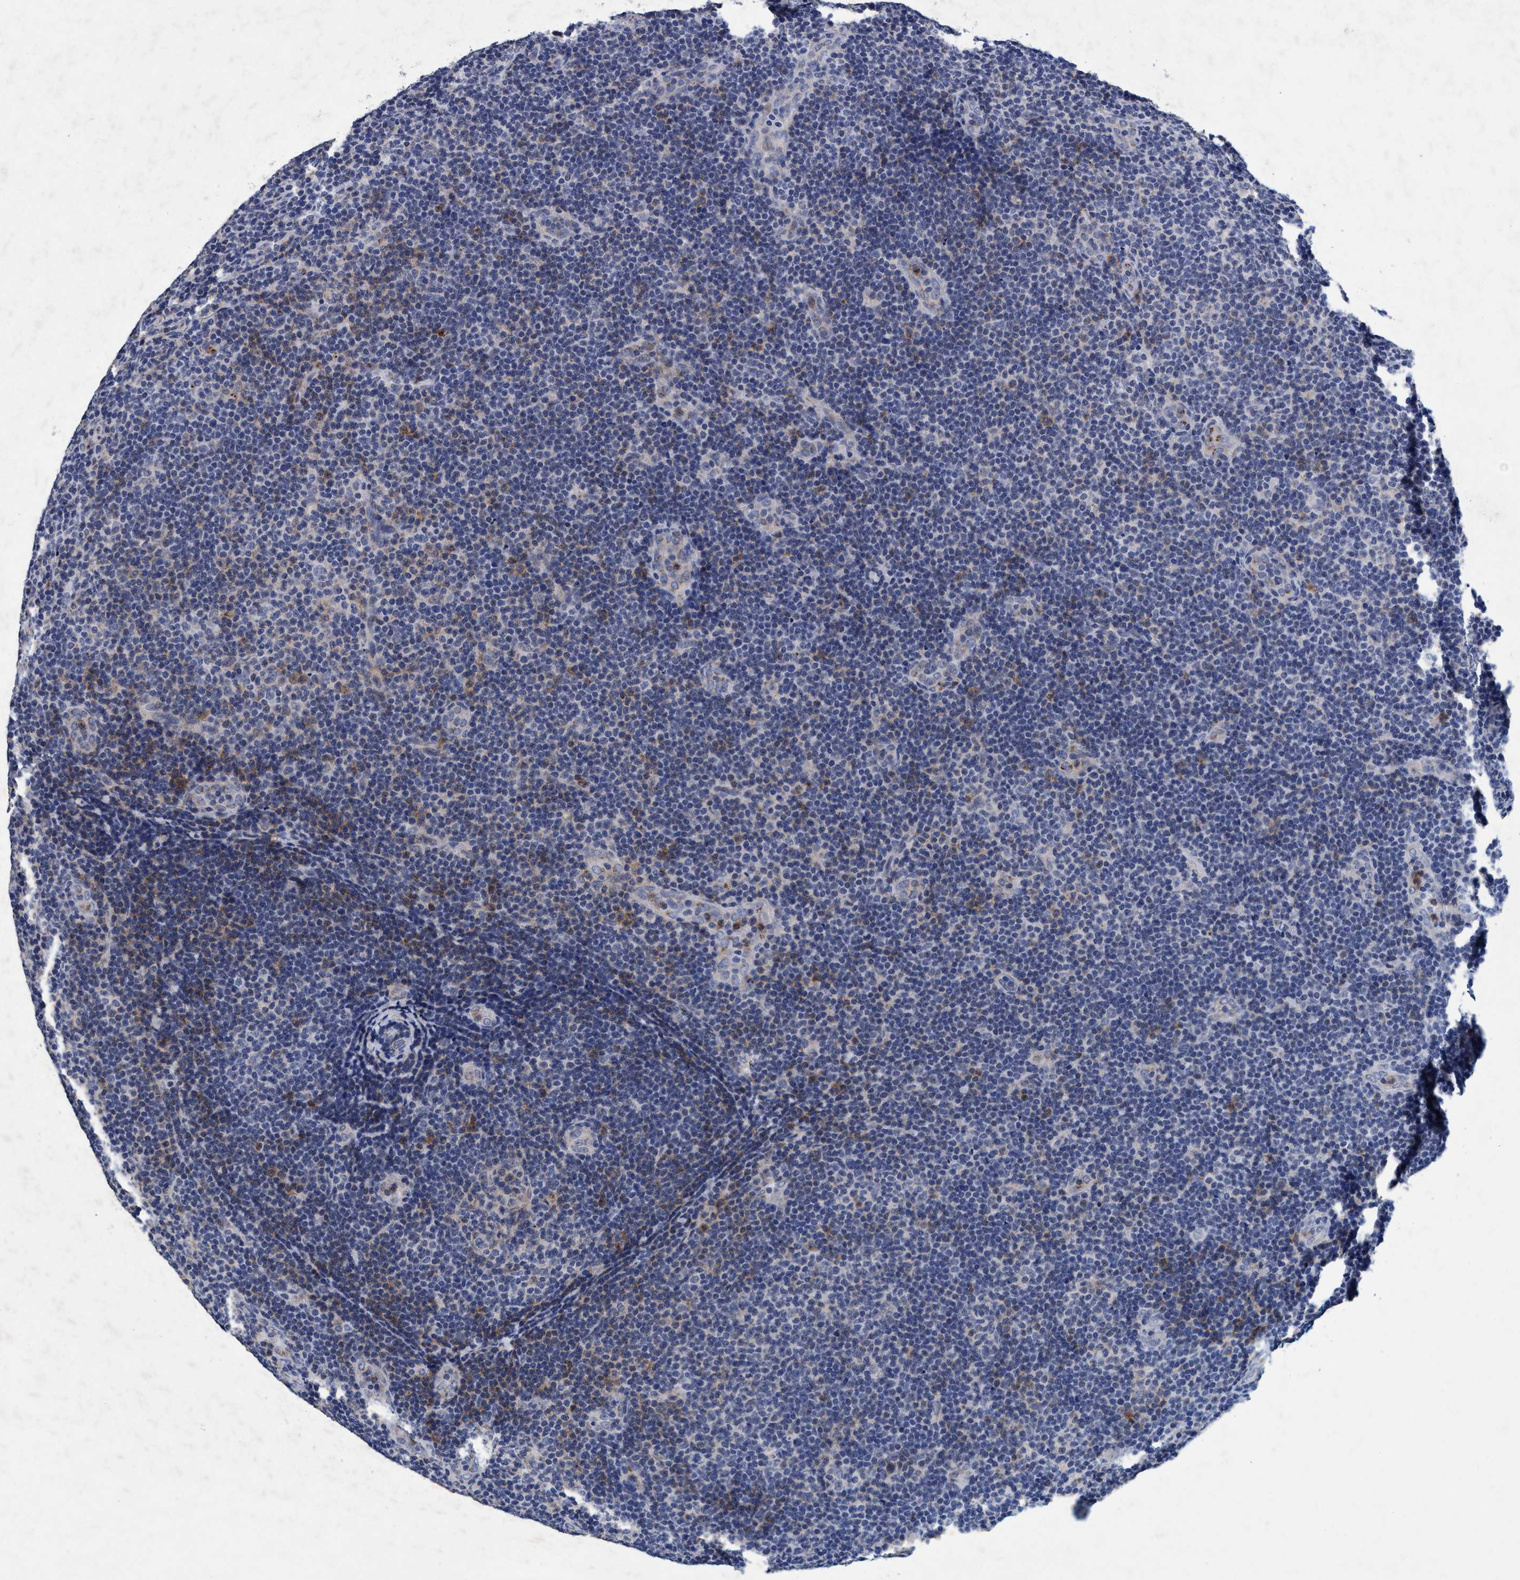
{"staining": {"intensity": "negative", "quantity": "none", "location": "none"}, "tissue": "lymphoma", "cell_type": "Tumor cells", "image_type": "cancer", "snomed": [{"axis": "morphology", "description": "Hodgkin's disease, NOS"}, {"axis": "topography", "description": "Lymph node"}], "caption": "Histopathology image shows no significant protein staining in tumor cells of Hodgkin's disease. Nuclei are stained in blue.", "gene": "GRB14", "patient": {"sex": "female", "age": 57}}